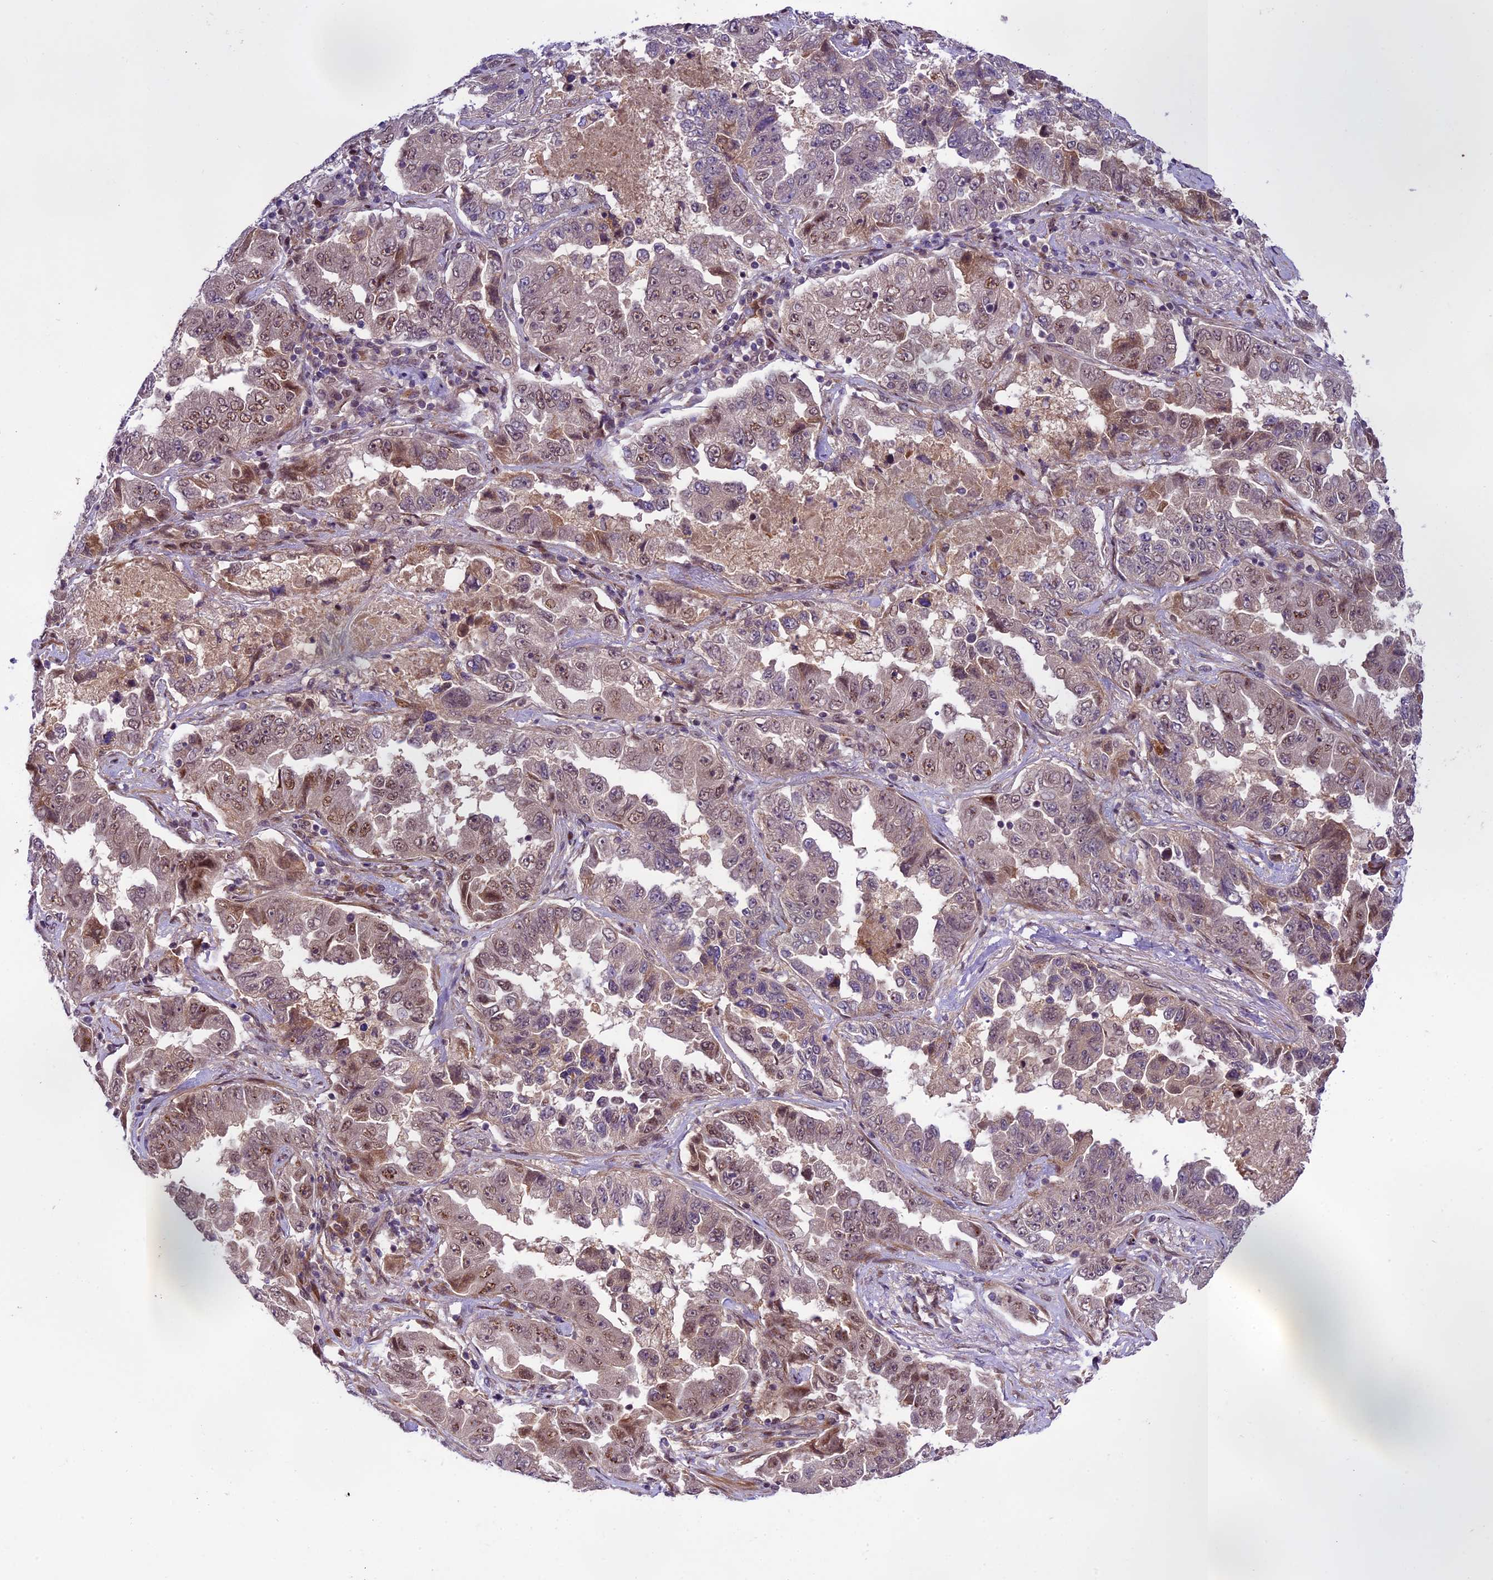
{"staining": {"intensity": "moderate", "quantity": "25%-75%", "location": "nuclear"}, "tissue": "lung cancer", "cell_type": "Tumor cells", "image_type": "cancer", "snomed": [{"axis": "morphology", "description": "Adenocarcinoma, NOS"}, {"axis": "topography", "description": "Lung"}], "caption": "Immunohistochemistry (IHC) of human adenocarcinoma (lung) reveals medium levels of moderate nuclear positivity in about 25%-75% of tumor cells. (DAB (3,3'-diaminobenzidine) = brown stain, brightfield microscopy at high magnification).", "gene": "NEK8", "patient": {"sex": "female", "age": 51}}